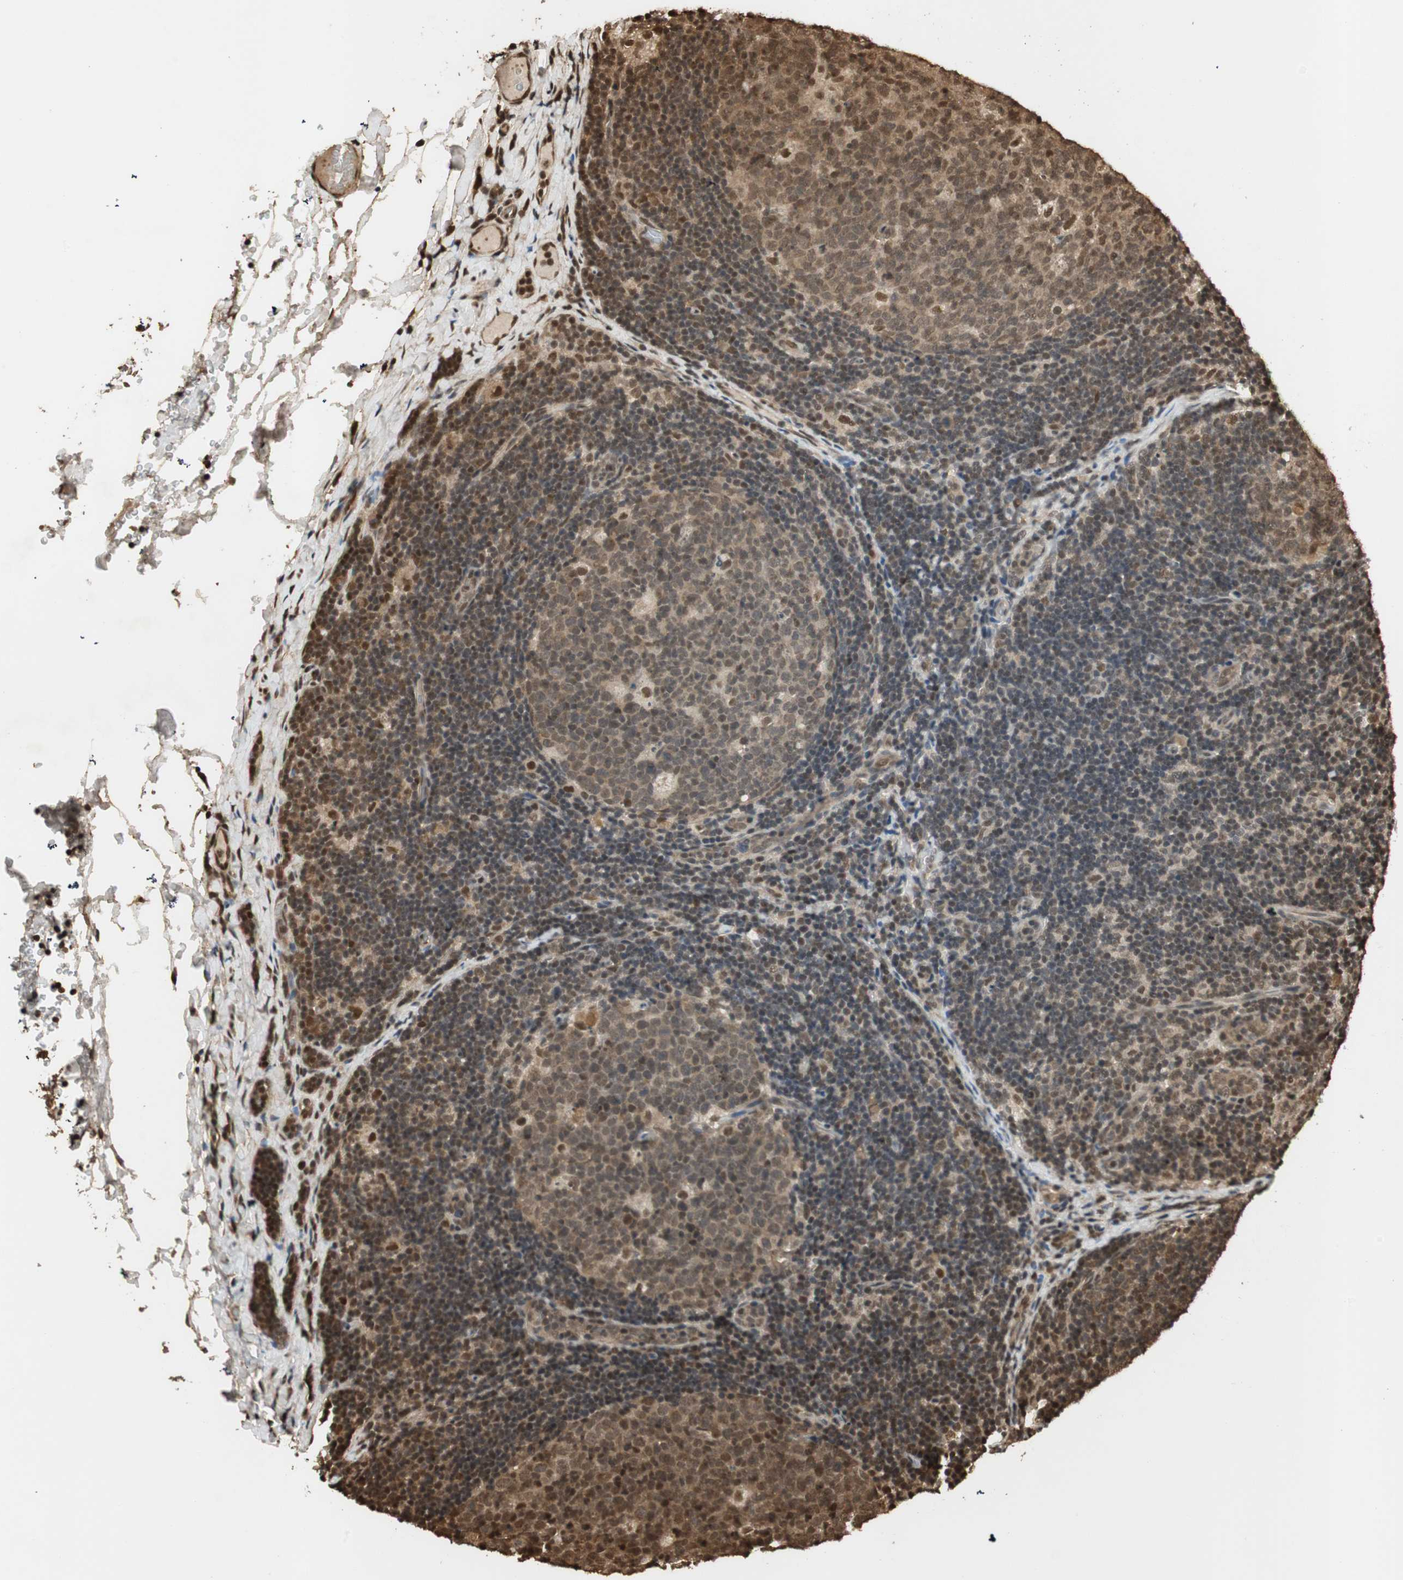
{"staining": {"intensity": "moderate", "quantity": ">75%", "location": "cytoplasmic/membranous,nuclear"}, "tissue": "lymph node", "cell_type": "Germinal center cells", "image_type": "normal", "snomed": [{"axis": "morphology", "description": "Normal tissue, NOS"}, {"axis": "topography", "description": "Lymph node"}], "caption": "Immunohistochemical staining of normal lymph node reveals moderate cytoplasmic/membranous,nuclear protein staining in about >75% of germinal center cells.", "gene": "RPA3", "patient": {"sex": "female", "age": 14}}